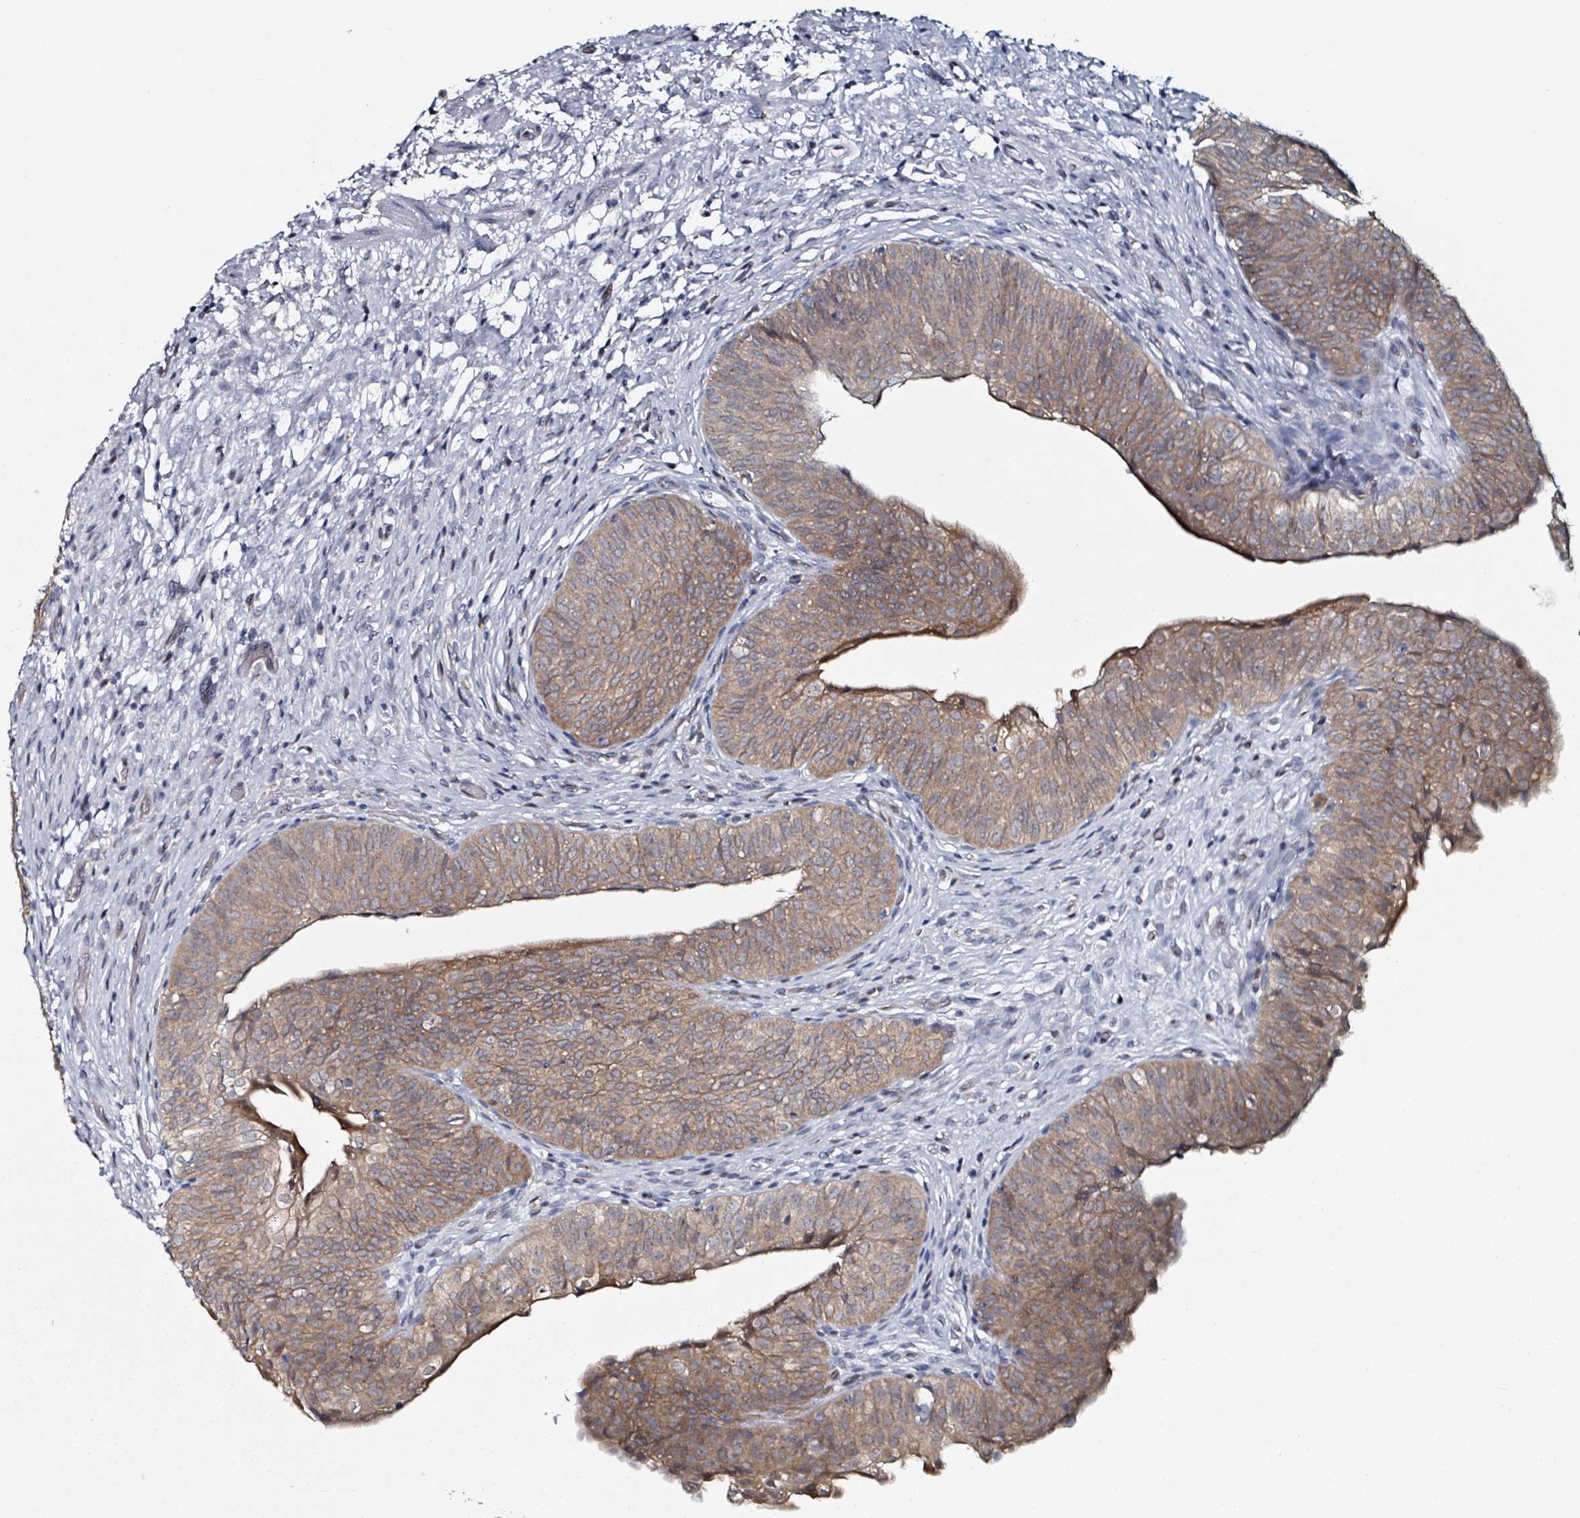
{"staining": {"intensity": "moderate", "quantity": ">75%", "location": "cytoplasmic/membranous"}, "tissue": "urinary bladder", "cell_type": "Urothelial cells", "image_type": "normal", "snomed": [{"axis": "morphology", "description": "Normal tissue, NOS"}, {"axis": "topography", "description": "Urinary bladder"}], "caption": "Moderate cytoplasmic/membranous protein expression is appreciated in approximately >75% of urothelial cells in urinary bladder. The staining was performed using DAB, with brown indicating positive protein expression. Nuclei are stained blue with hematoxylin.", "gene": "B3GAT3", "patient": {"sex": "male", "age": 55}}